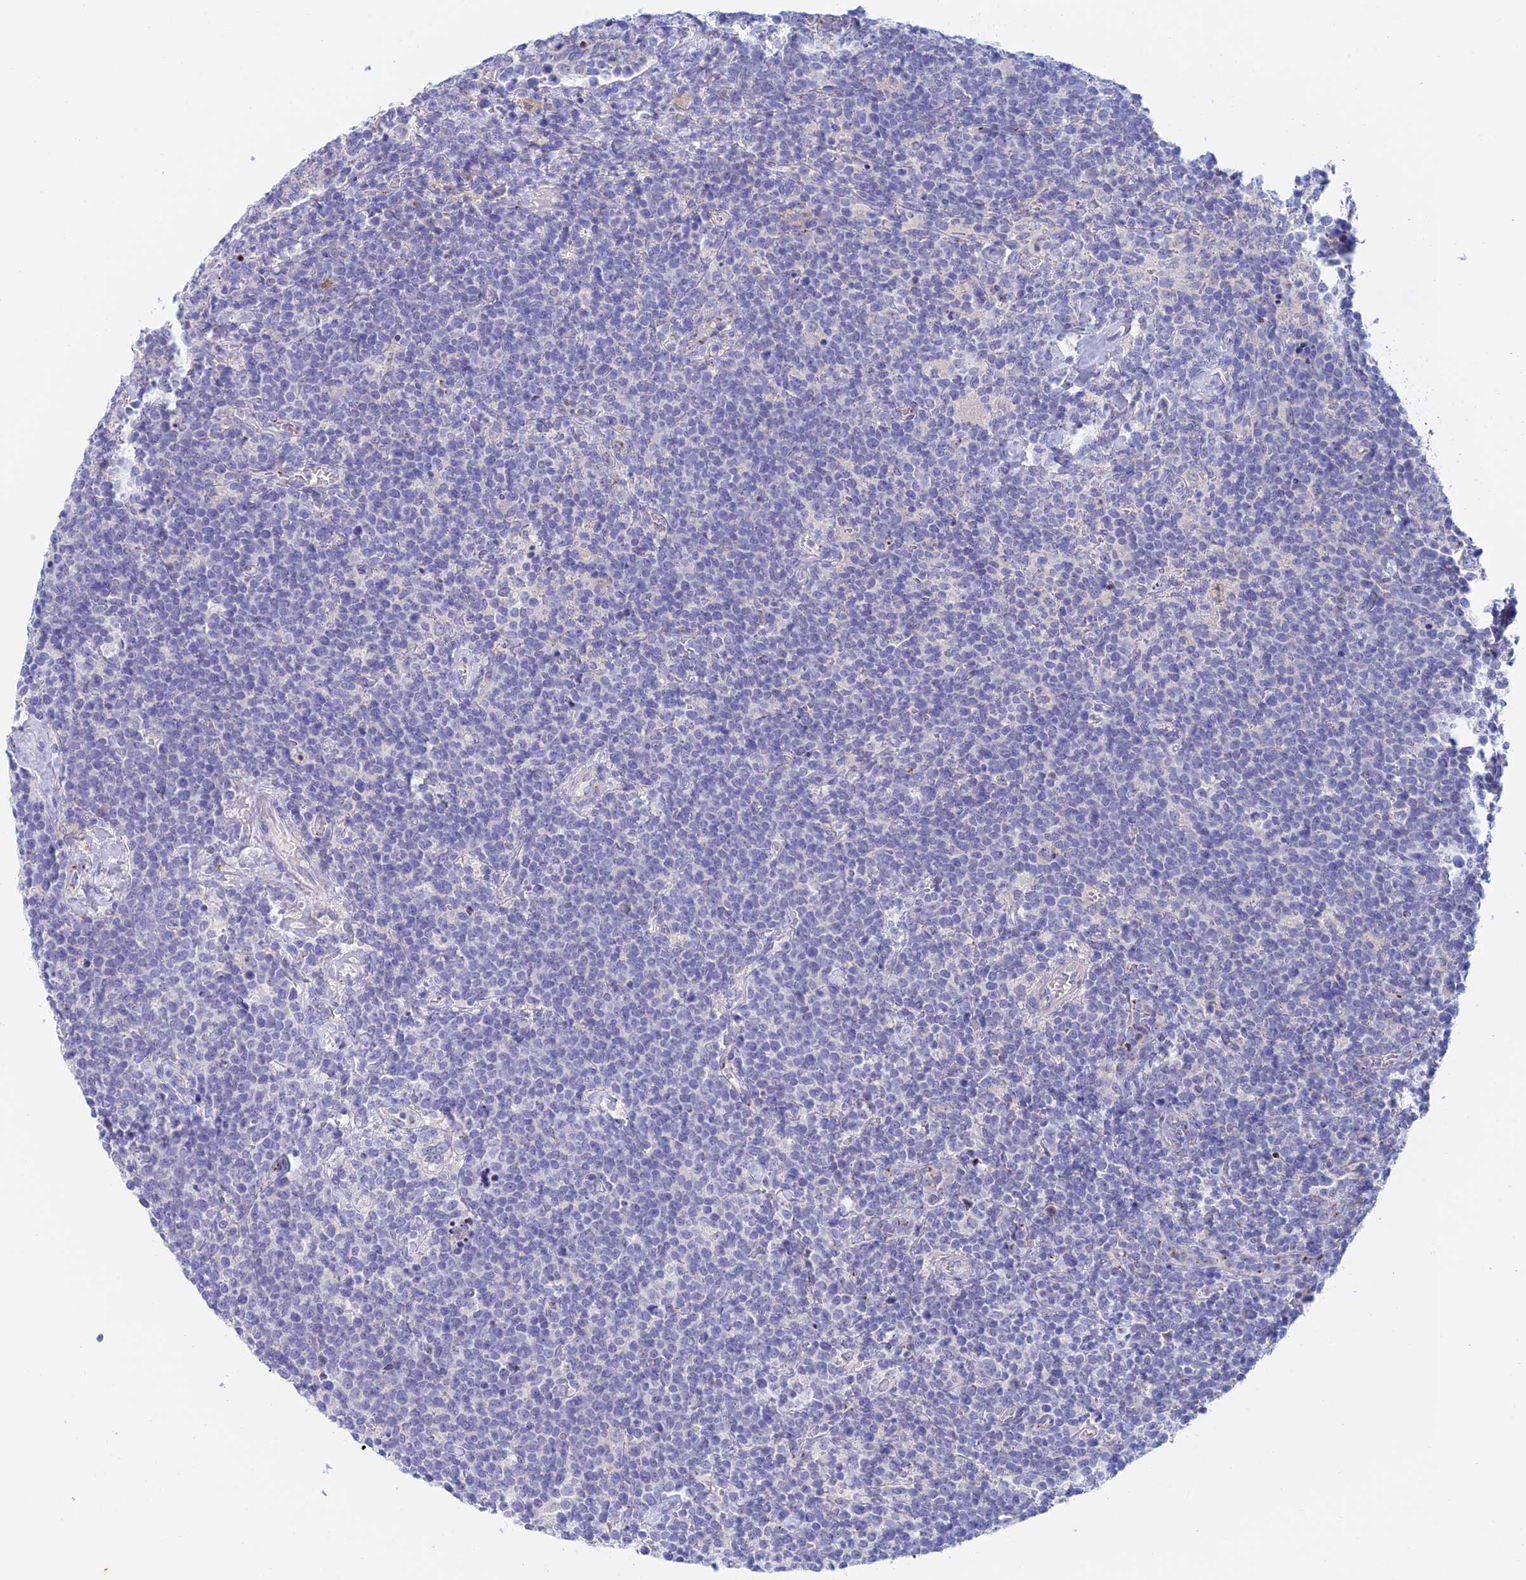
{"staining": {"intensity": "negative", "quantity": "none", "location": "none"}, "tissue": "lymphoma", "cell_type": "Tumor cells", "image_type": "cancer", "snomed": [{"axis": "morphology", "description": "Malignant lymphoma, non-Hodgkin's type, High grade"}, {"axis": "topography", "description": "Lymph node"}], "caption": "Photomicrograph shows no protein positivity in tumor cells of malignant lymphoma, non-Hodgkin's type (high-grade) tissue.", "gene": "SLC24A3", "patient": {"sex": "male", "age": 61}}